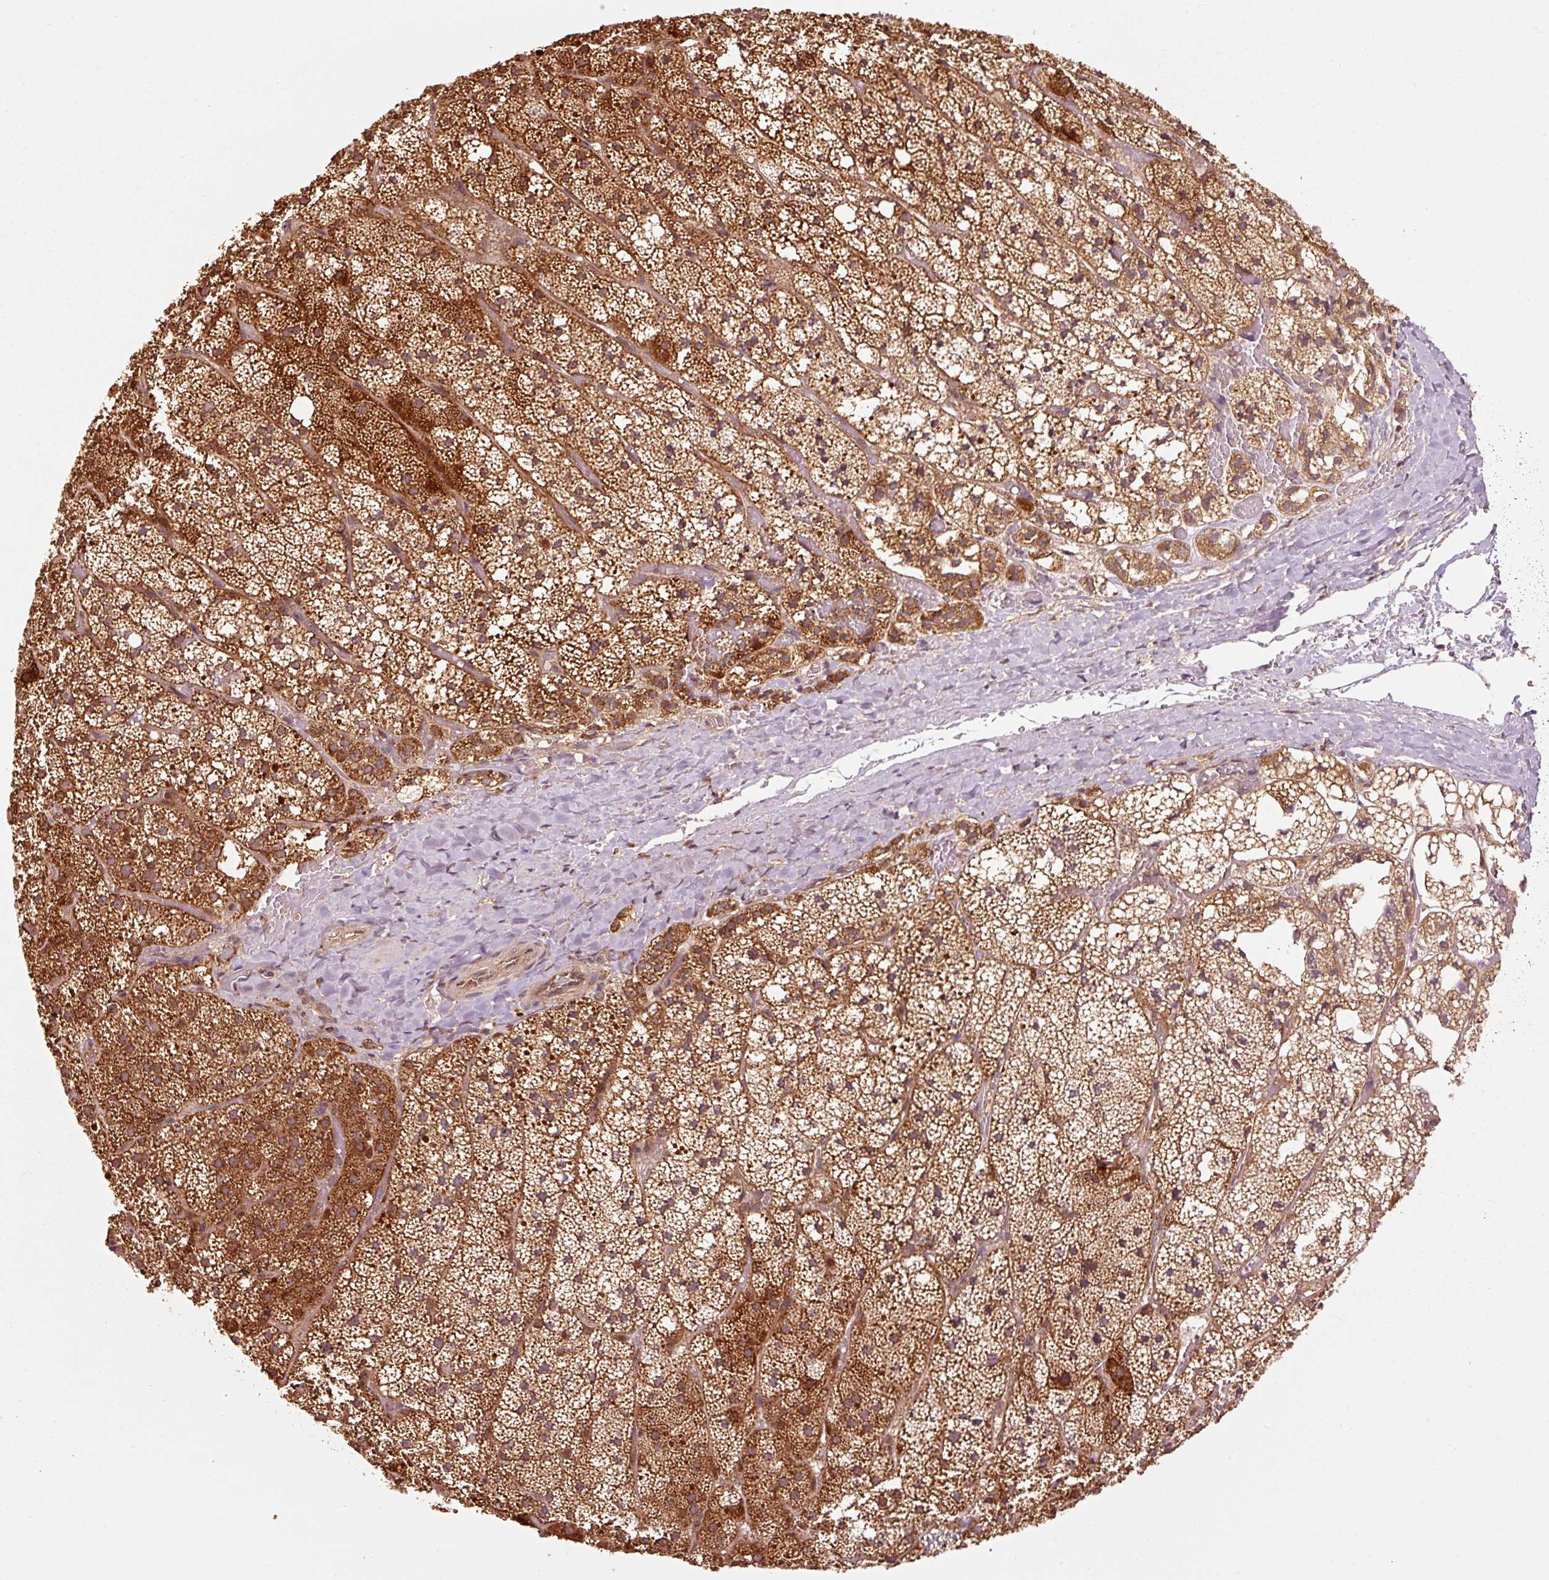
{"staining": {"intensity": "strong", "quantity": ">75%", "location": "cytoplasmic/membranous"}, "tissue": "adrenal gland", "cell_type": "Glandular cells", "image_type": "normal", "snomed": [{"axis": "morphology", "description": "Normal tissue, NOS"}, {"axis": "topography", "description": "Adrenal gland"}], "caption": "Brown immunohistochemical staining in benign adrenal gland demonstrates strong cytoplasmic/membranous staining in about >75% of glandular cells. (brown staining indicates protein expression, while blue staining denotes nuclei).", "gene": "MRPL16", "patient": {"sex": "male", "age": 53}}